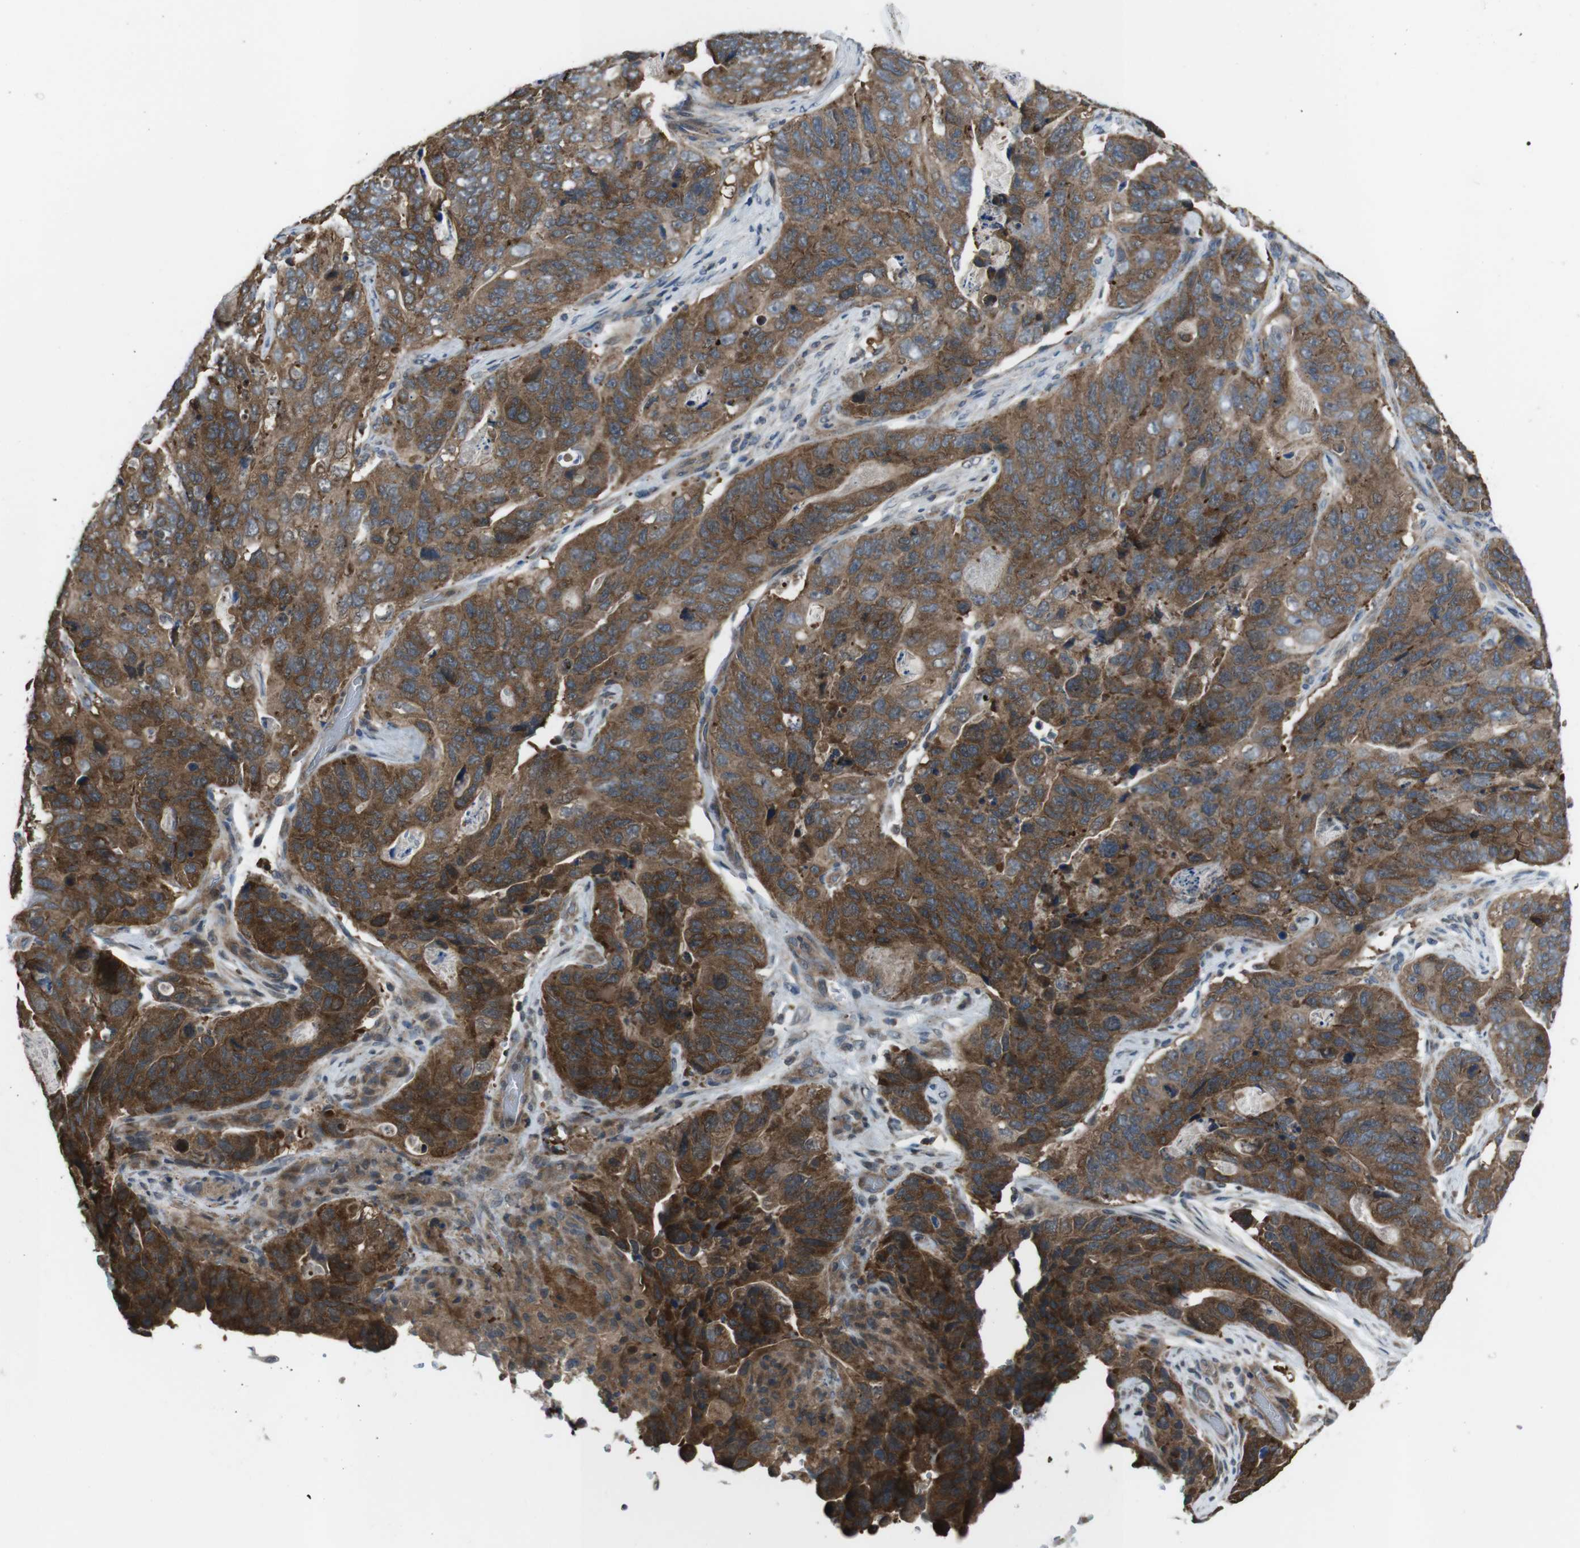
{"staining": {"intensity": "strong", "quantity": ">75%", "location": "cytoplasmic/membranous"}, "tissue": "stomach cancer", "cell_type": "Tumor cells", "image_type": "cancer", "snomed": [{"axis": "morphology", "description": "Adenocarcinoma, NOS"}, {"axis": "topography", "description": "Stomach"}], "caption": "Stomach cancer stained for a protein exhibits strong cytoplasmic/membranous positivity in tumor cells.", "gene": "SLC22A23", "patient": {"sex": "female", "age": 89}}